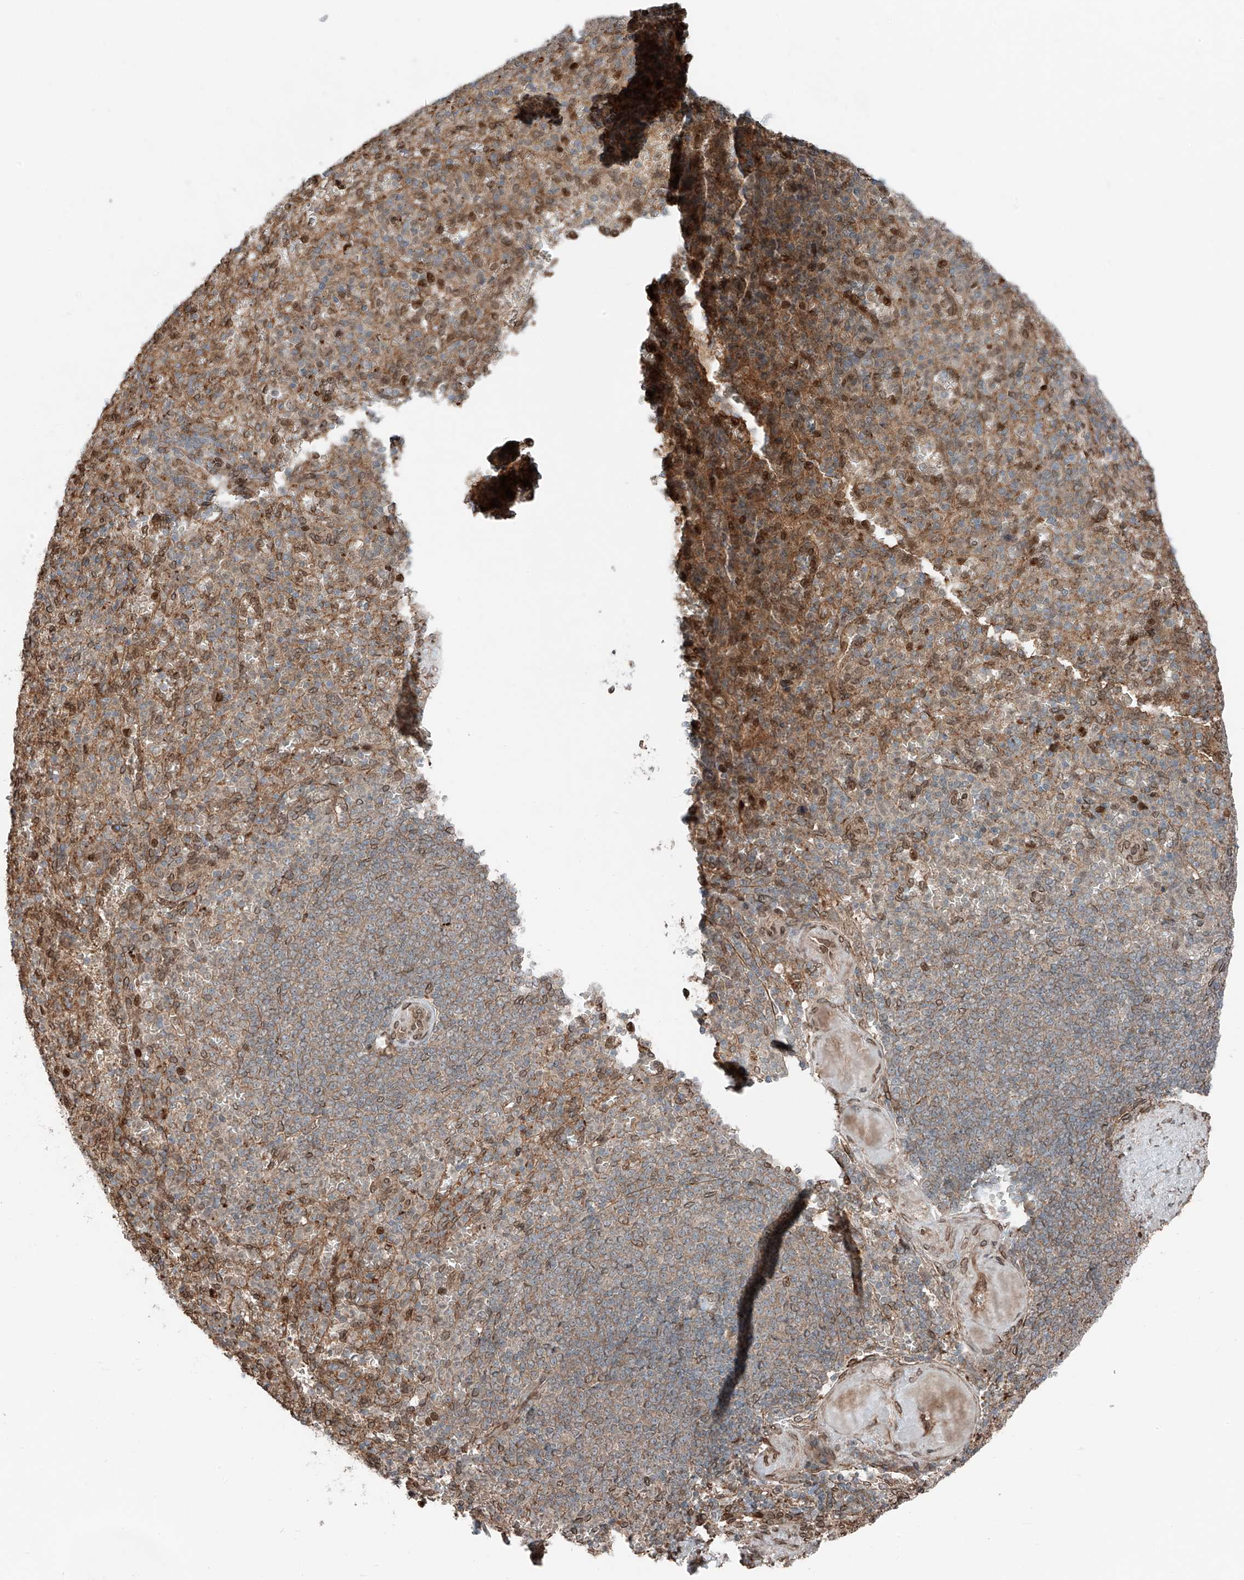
{"staining": {"intensity": "negative", "quantity": "none", "location": "none"}, "tissue": "spleen", "cell_type": "Cells in red pulp", "image_type": "normal", "snomed": [{"axis": "morphology", "description": "Normal tissue, NOS"}, {"axis": "topography", "description": "Spleen"}], "caption": "Immunohistochemistry (IHC) image of unremarkable spleen stained for a protein (brown), which displays no staining in cells in red pulp.", "gene": "CEP162", "patient": {"sex": "female", "age": 74}}